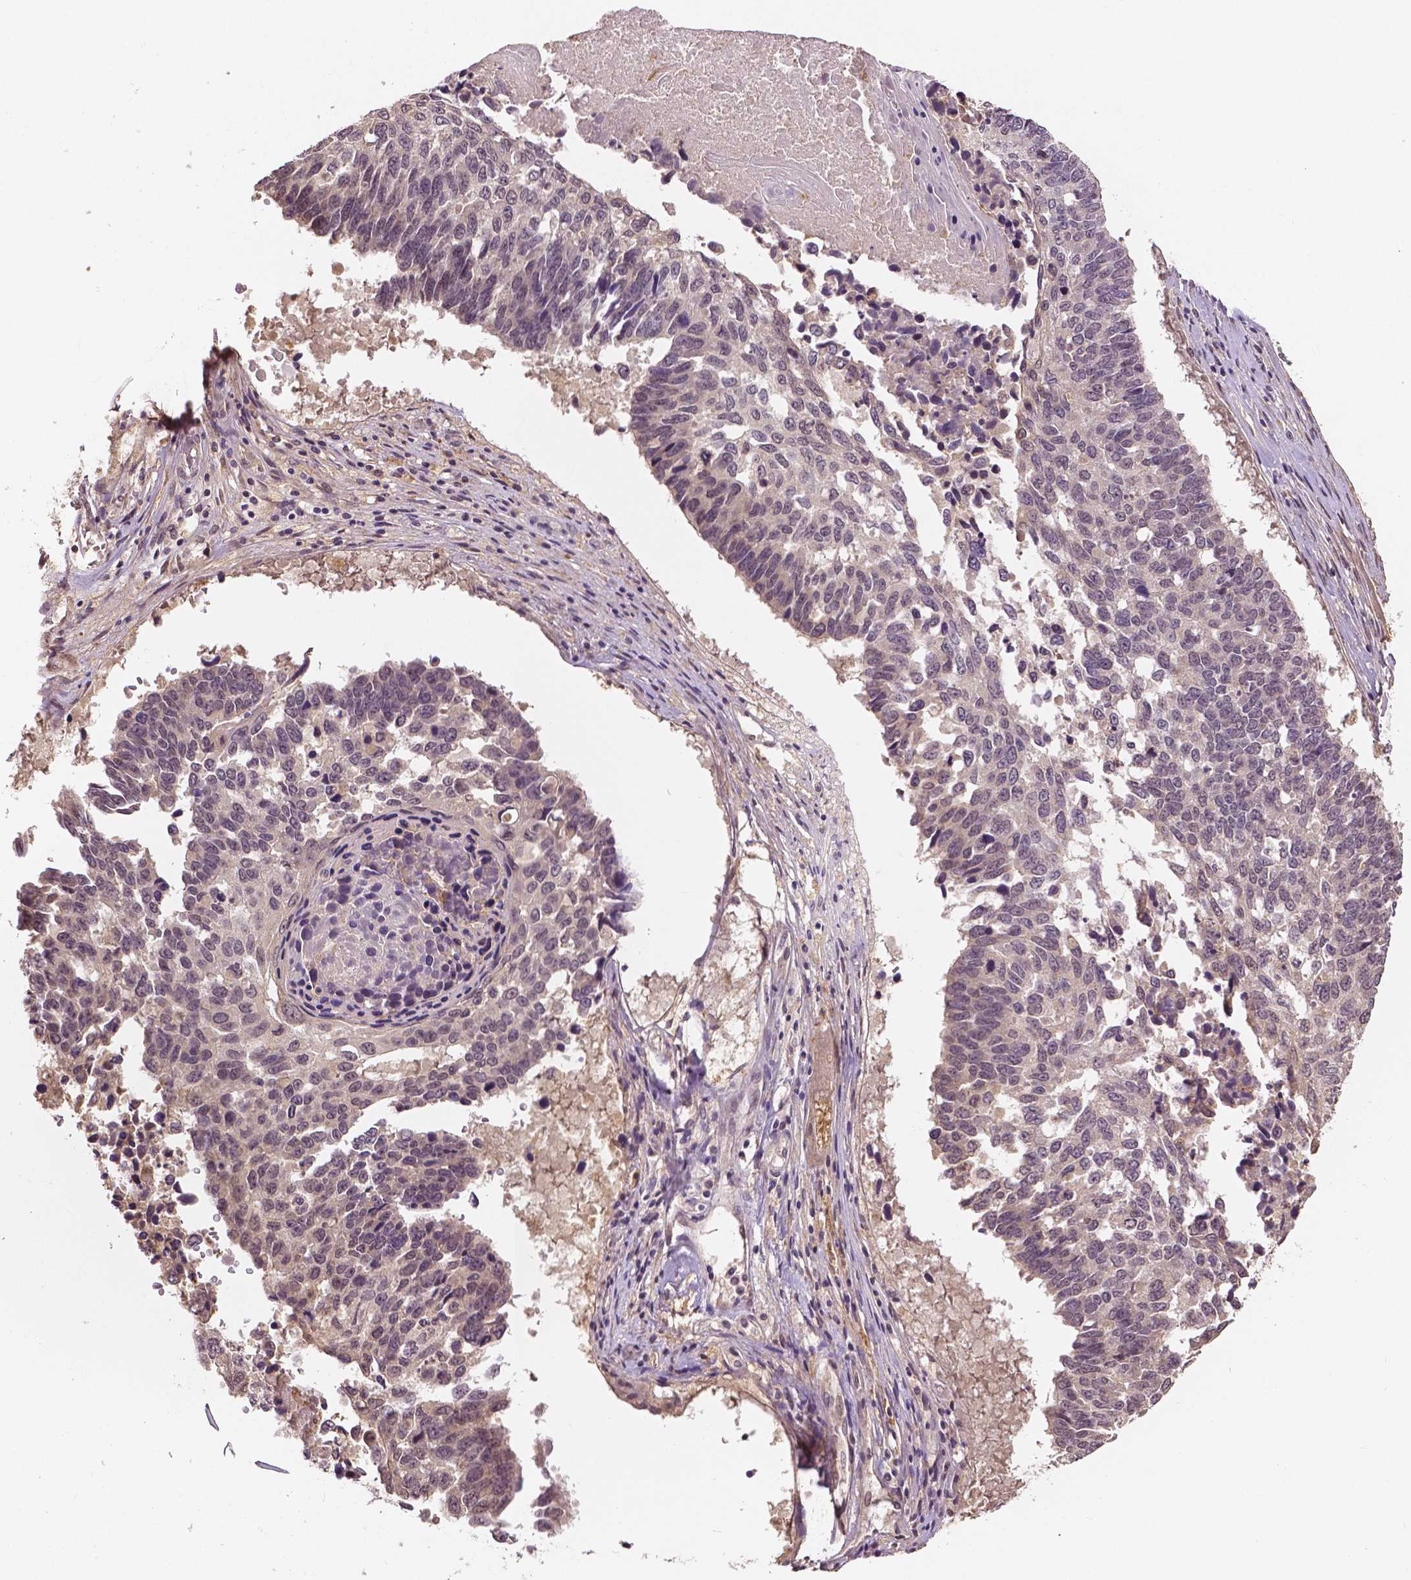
{"staining": {"intensity": "weak", "quantity": "<25%", "location": "nuclear"}, "tissue": "lung cancer", "cell_type": "Tumor cells", "image_type": "cancer", "snomed": [{"axis": "morphology", "description": "Squamous cell carcinoma, NOS"}, {"axis": "topography", "description": "Lung"}], "caption": "The image exhibits no significant positivity in tumor cells of lung cancer (squamous cell carcinoma).", "gene": "MAP1LC3B", "patient": {"sex": "male", "age": 73}}